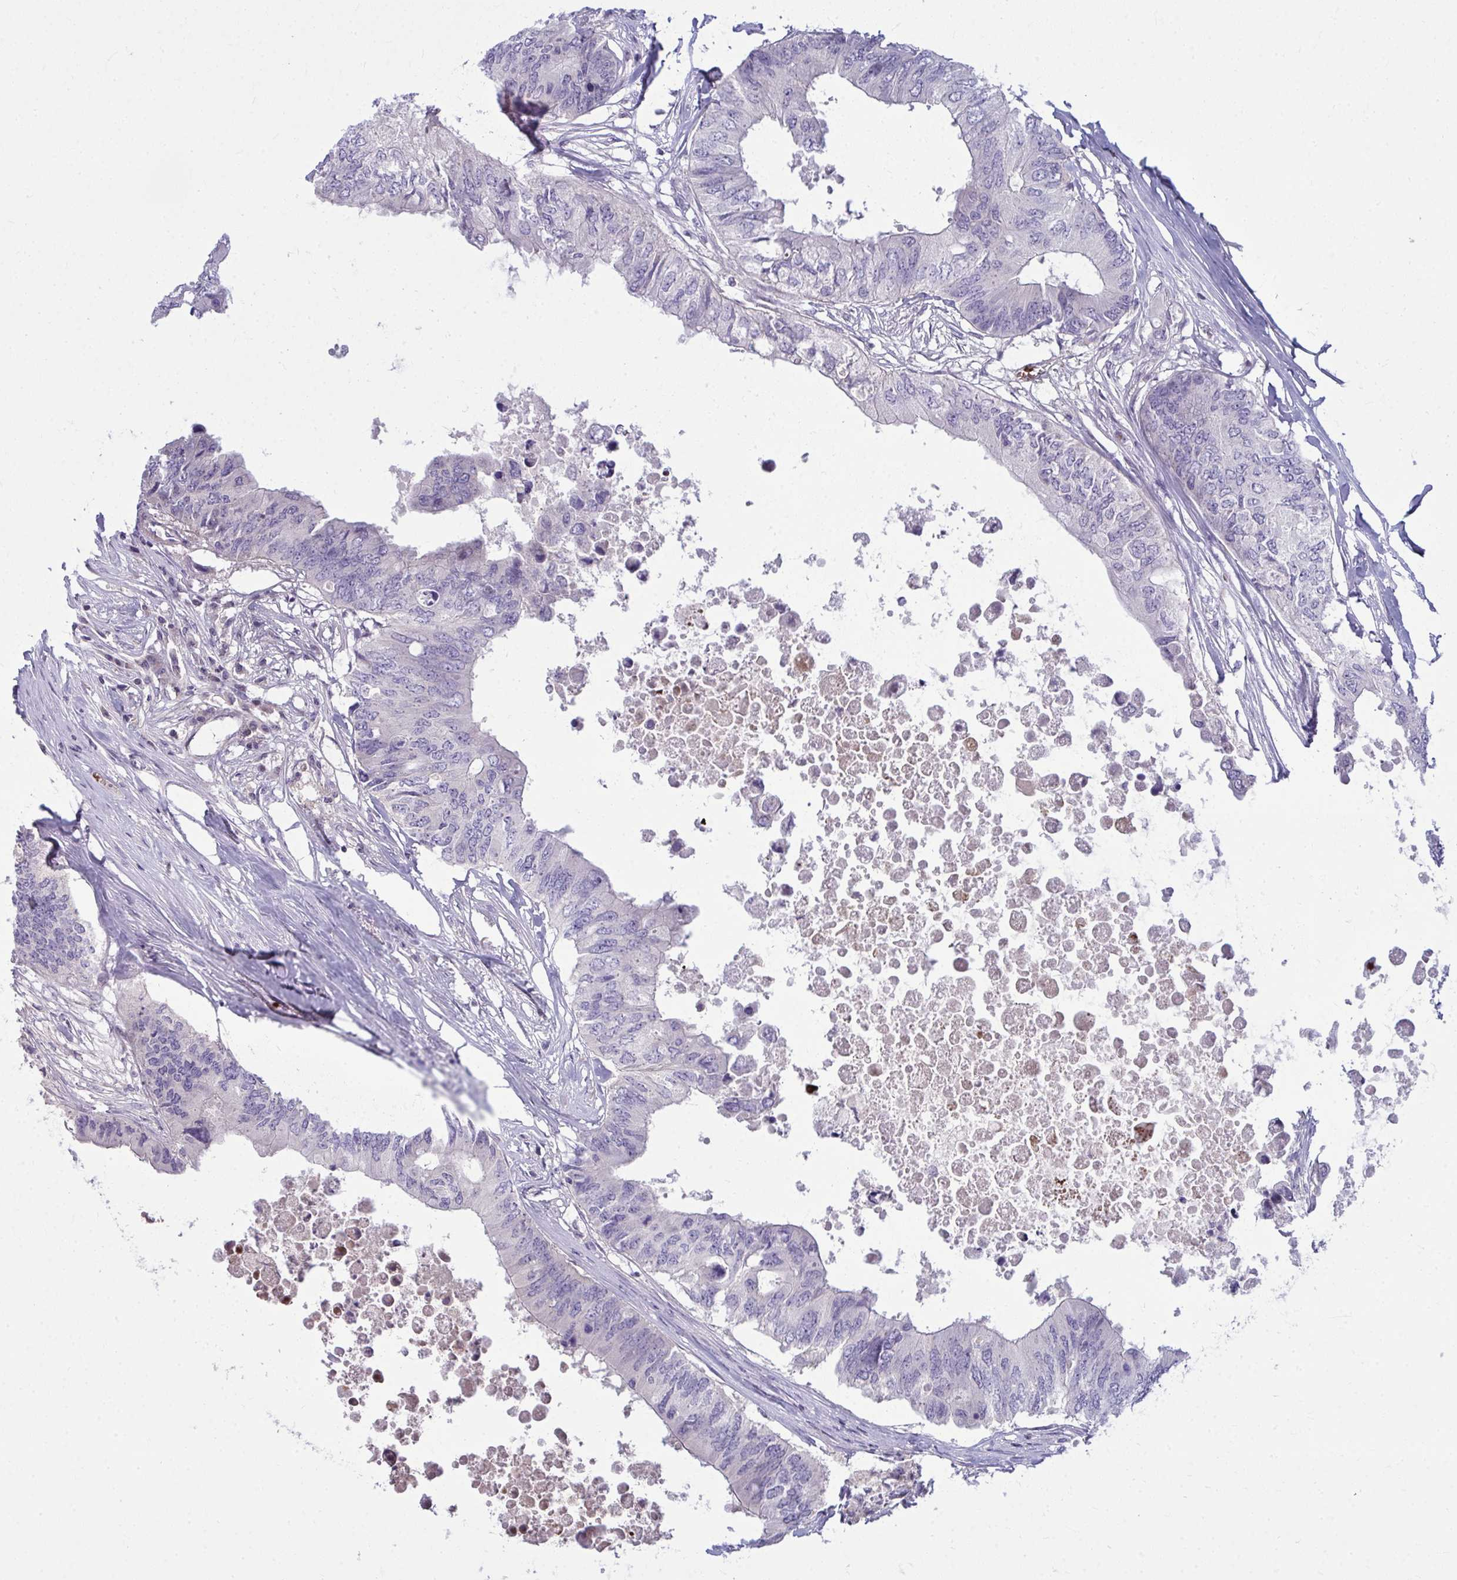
{"staining": {"intensity": "negative", "quantity": "none", "location": "none"}, "tissue": "colorectal cancer", "cell_type": "Tumor cells", "image_type": "cancer", "snomed": [{"axis": "morphology", "description": "Adenocarcinoma, NOS"}, {"axis": "topography", "description": "Colon"}], "caption": "Human colorectal cancer (adenocarcinoma) stained for a protein using immunohistochemistry shows no expression in tumor cells.", "gene": "SLC14A1", "patient": {"sex": "male", "age": 71}}